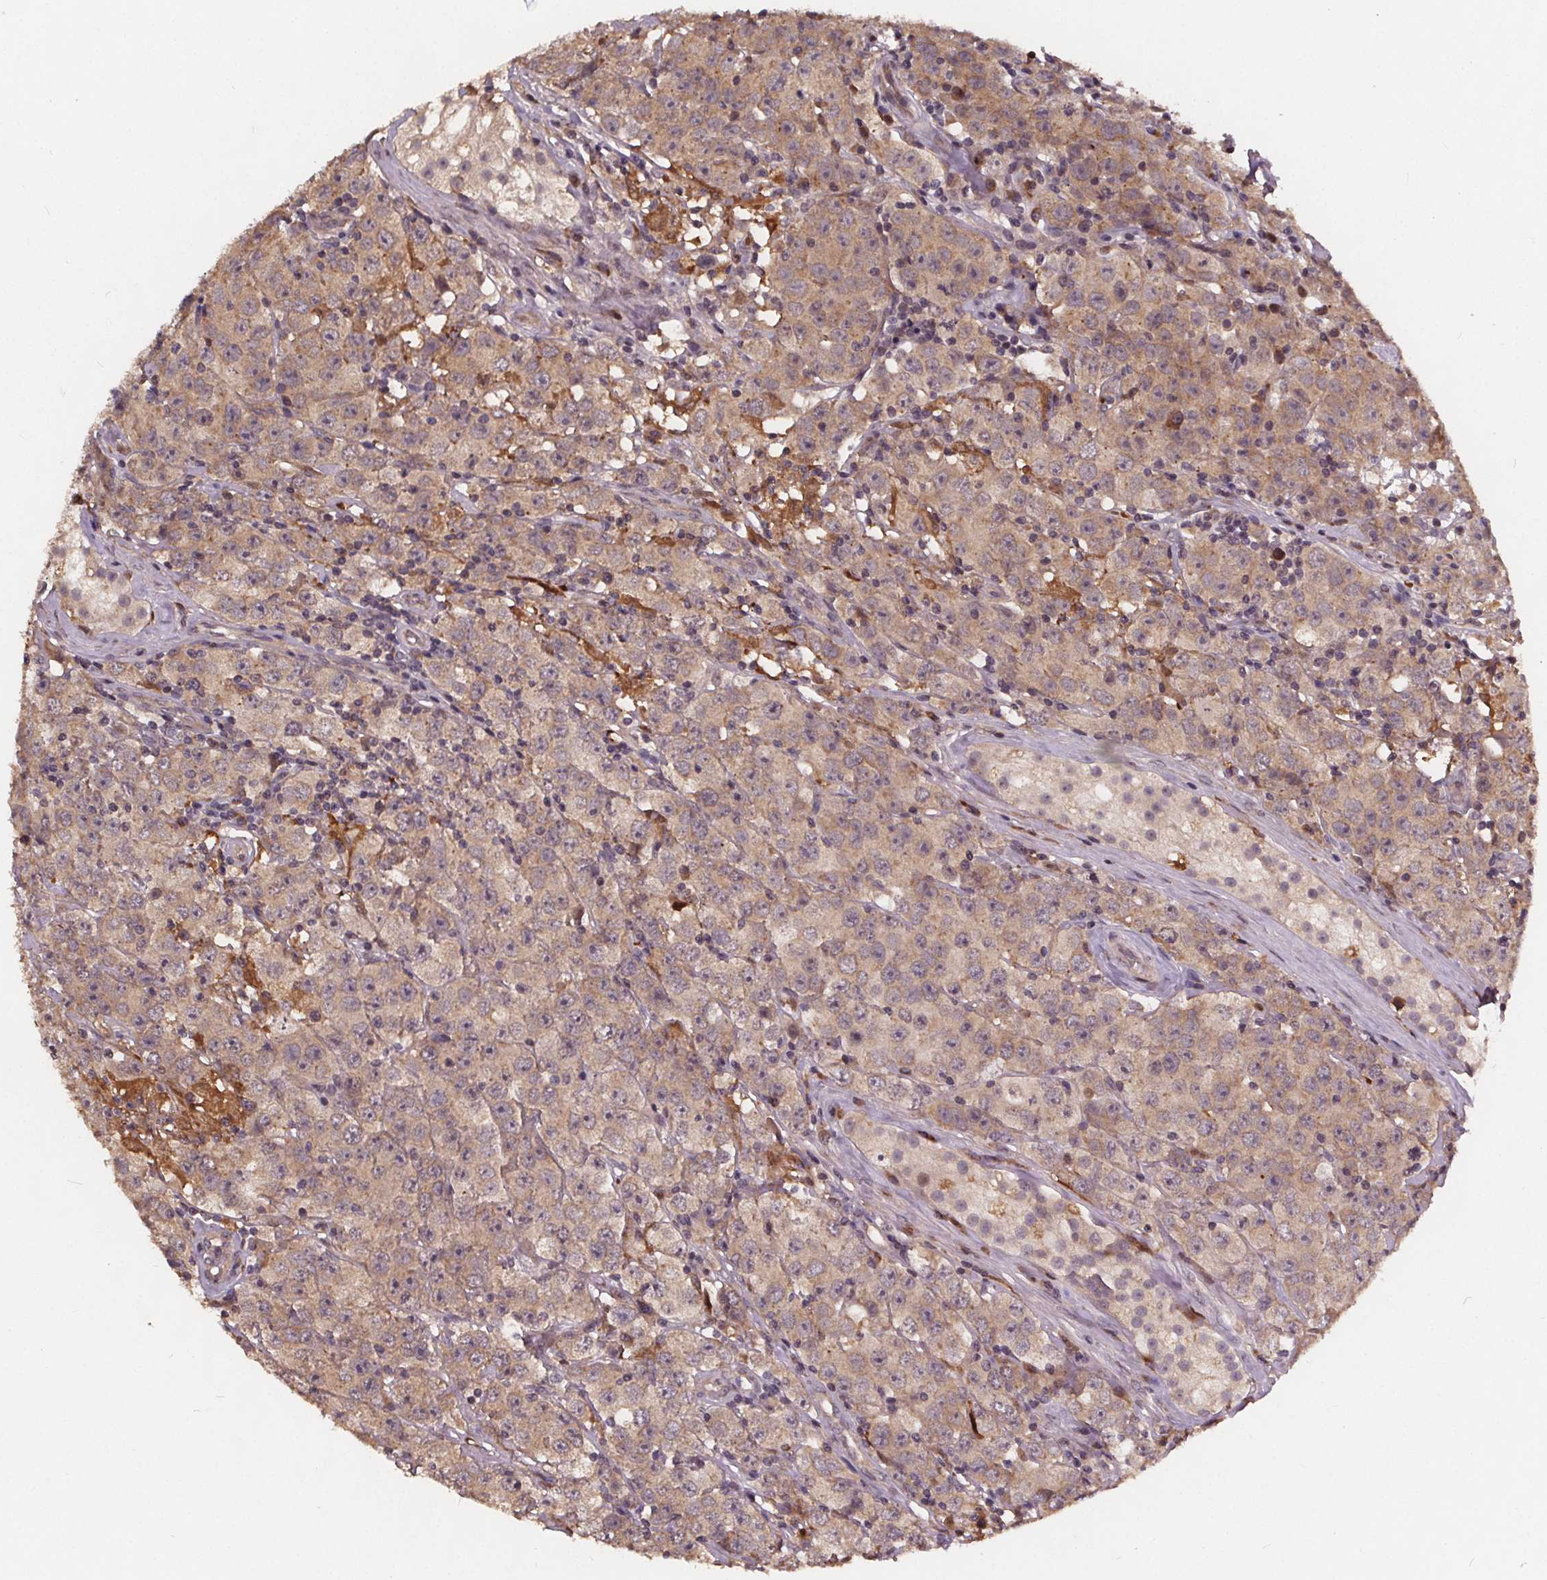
{"staining": {"intensity": "weak", "quantity": "25%-75%", "location": "cytoplasmic/membranous"}, "tissue": "testis cancer", "cell_type": "Tumor cells", "image_type": "cancer", "snomed": [{"axis": "morphology", "description": "Seminoma, NOS"}, {"axis": "topography", "description": "Testis"}], "caption": "Seminoma (testis) stained with a protein marker exhibits weak staining in tumor cells.", "gene": "USP9X", "patient": {"sex": "male", "age": 52}}